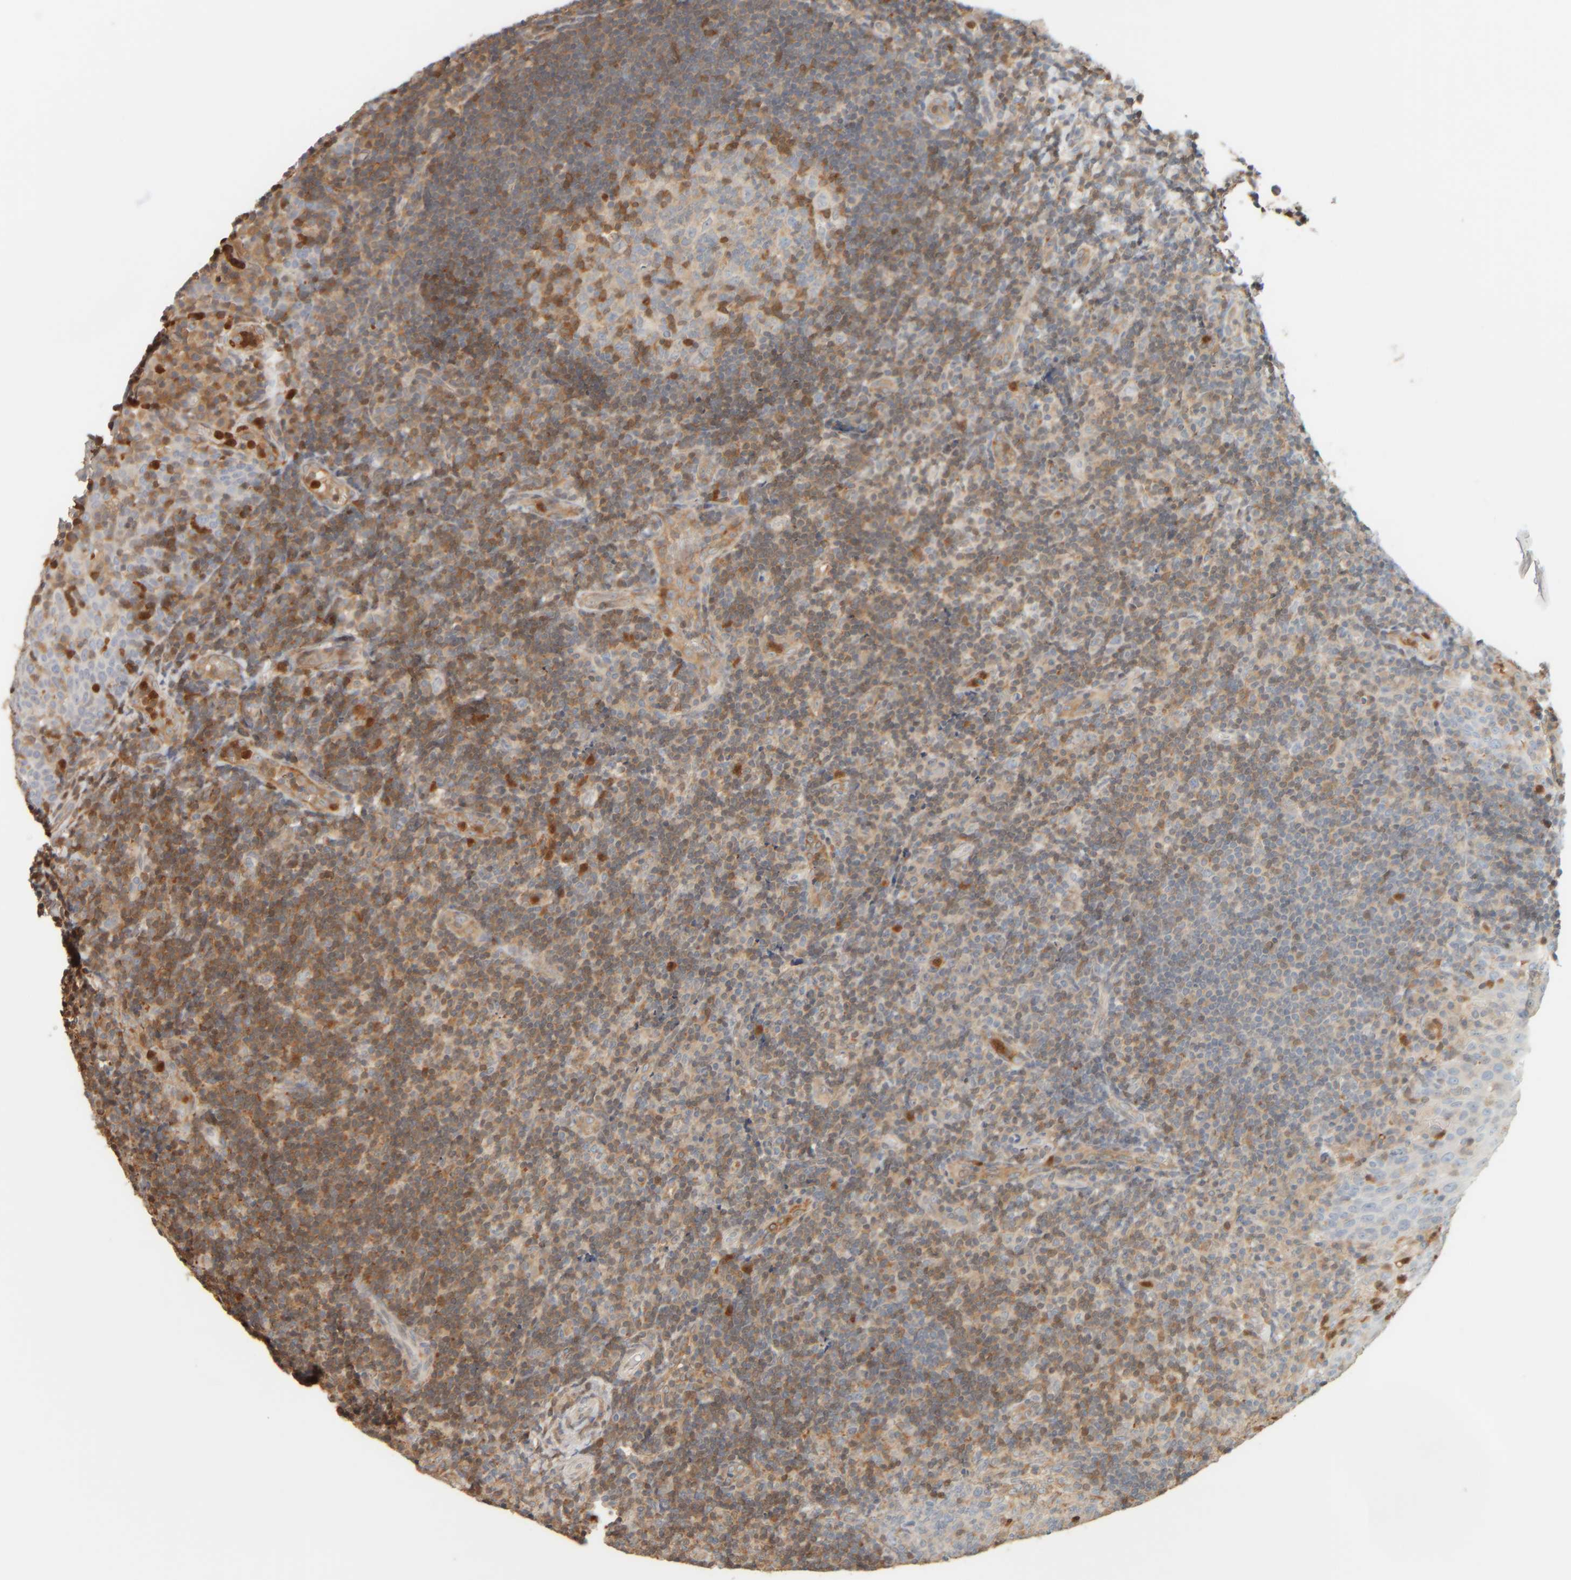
{"staining": {"intensity": "moderate", "quantity": "<25%", "location": "cytoplasmic/membranous"}, "tissue": "tonsil", "cell_type": "Germinal center cells", "image_type": "normal", "snomed": [{"axis": "morphology", "description": "Normal tissue, NOS"}, {"axis": "topography", "description": "Tonsil"}], "caption": "Tonsil stained with immunohistochemistry exhibits moderate cytoplasmic/membranous expression in about <25% of germinal center cells.", "gene": "AARSD1", "patient": {"sex": "female", "age": 40}}